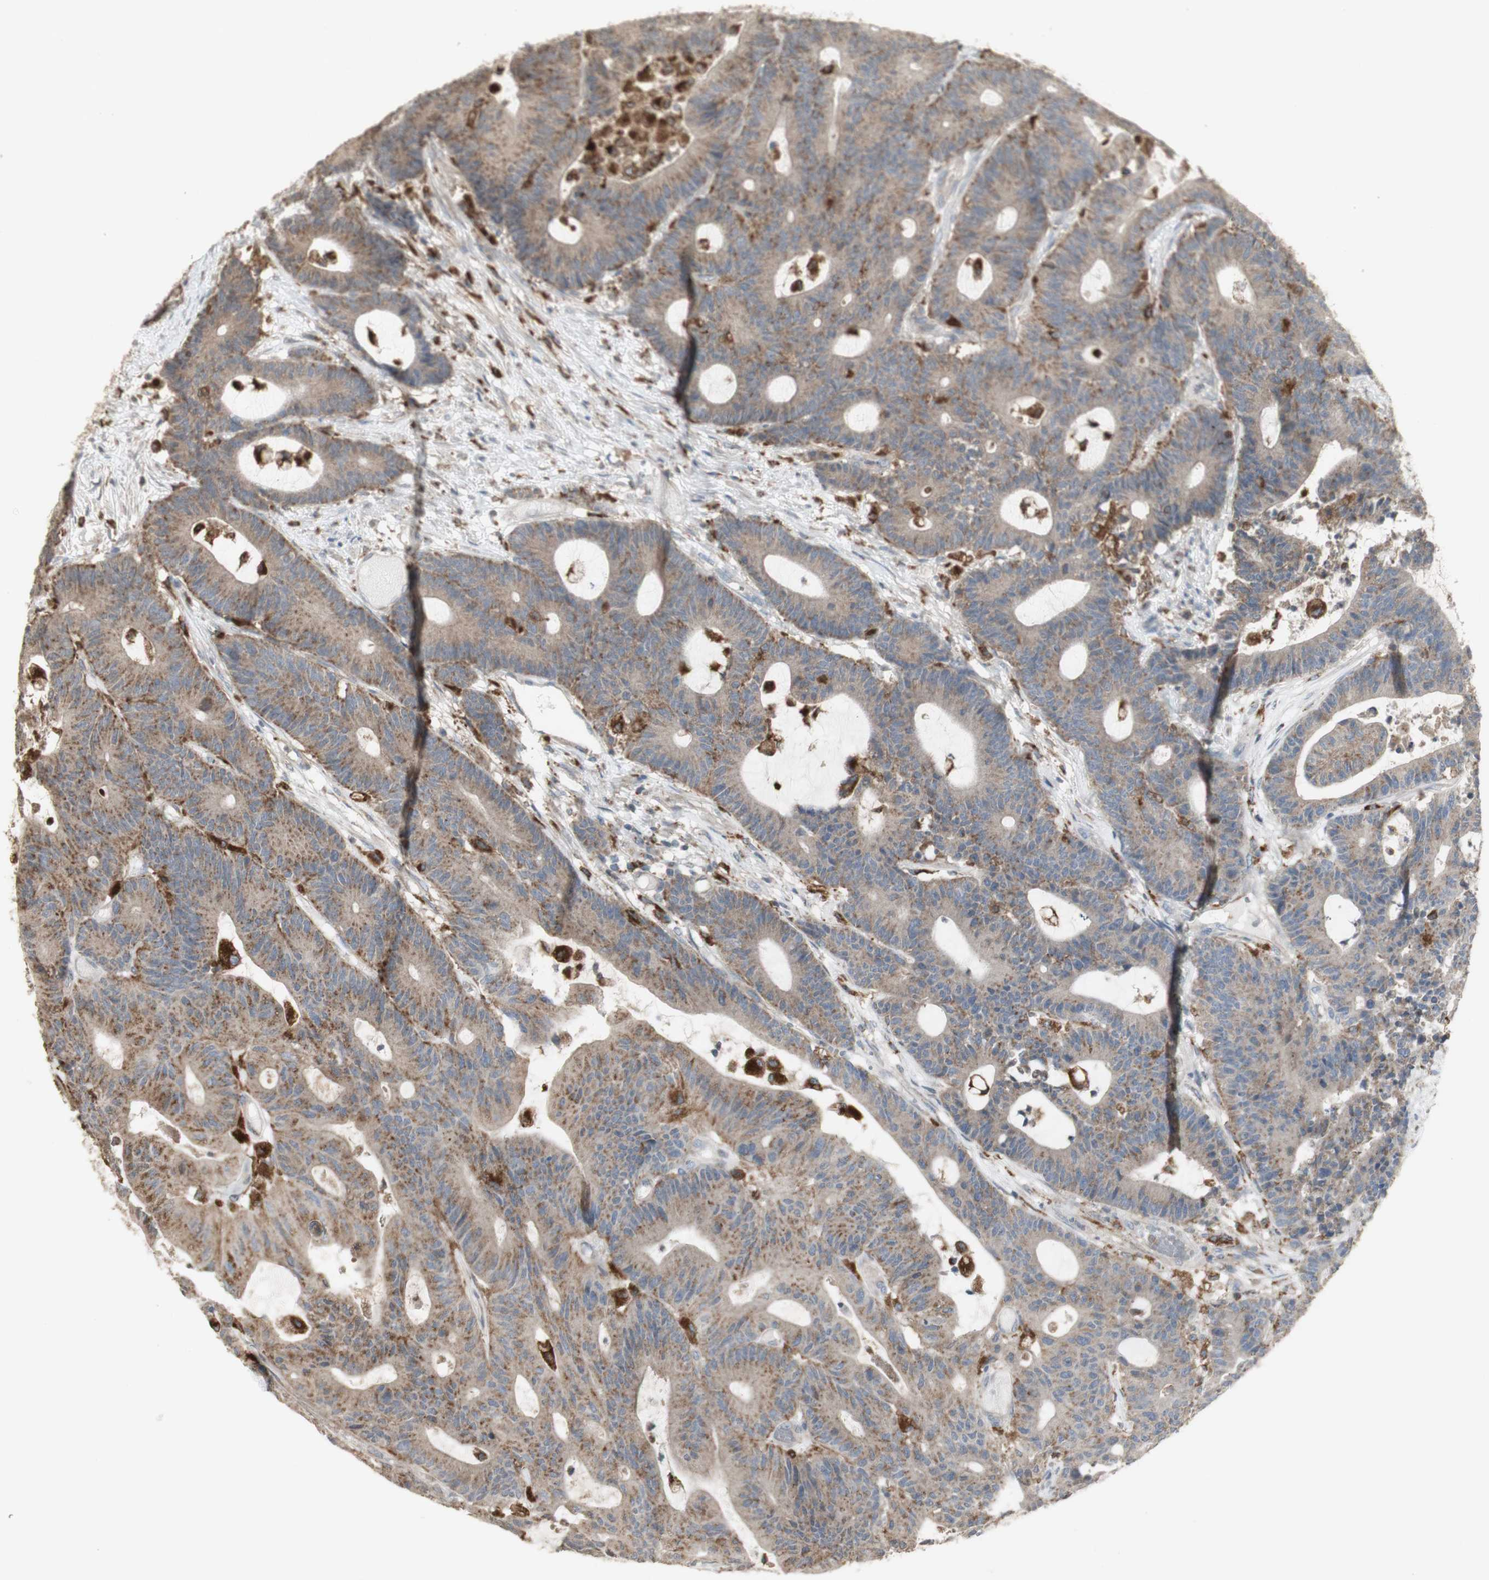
{"staining": {"intensity": "moderate", "quantity": ">75%", "location": "cytoplasmic/membranous"}, "tissue": "colorectal cancer", "cell_type": "Tumor cells", "image_type": "cancer", "snomed": [{"axis": "morphology", "description": "Adenocarcinoma, NOS"}, {"axis": "topography", "description": "Colon"}], "caption": "Protein expression analysis of human adenocarcinoma (colorectal) reveals moderate cytoplasmic/membranous positivity in about >75% of tumor cells.", "gene": "ATP6V1E1", "patient": {"sex": "female", "age": 84}}